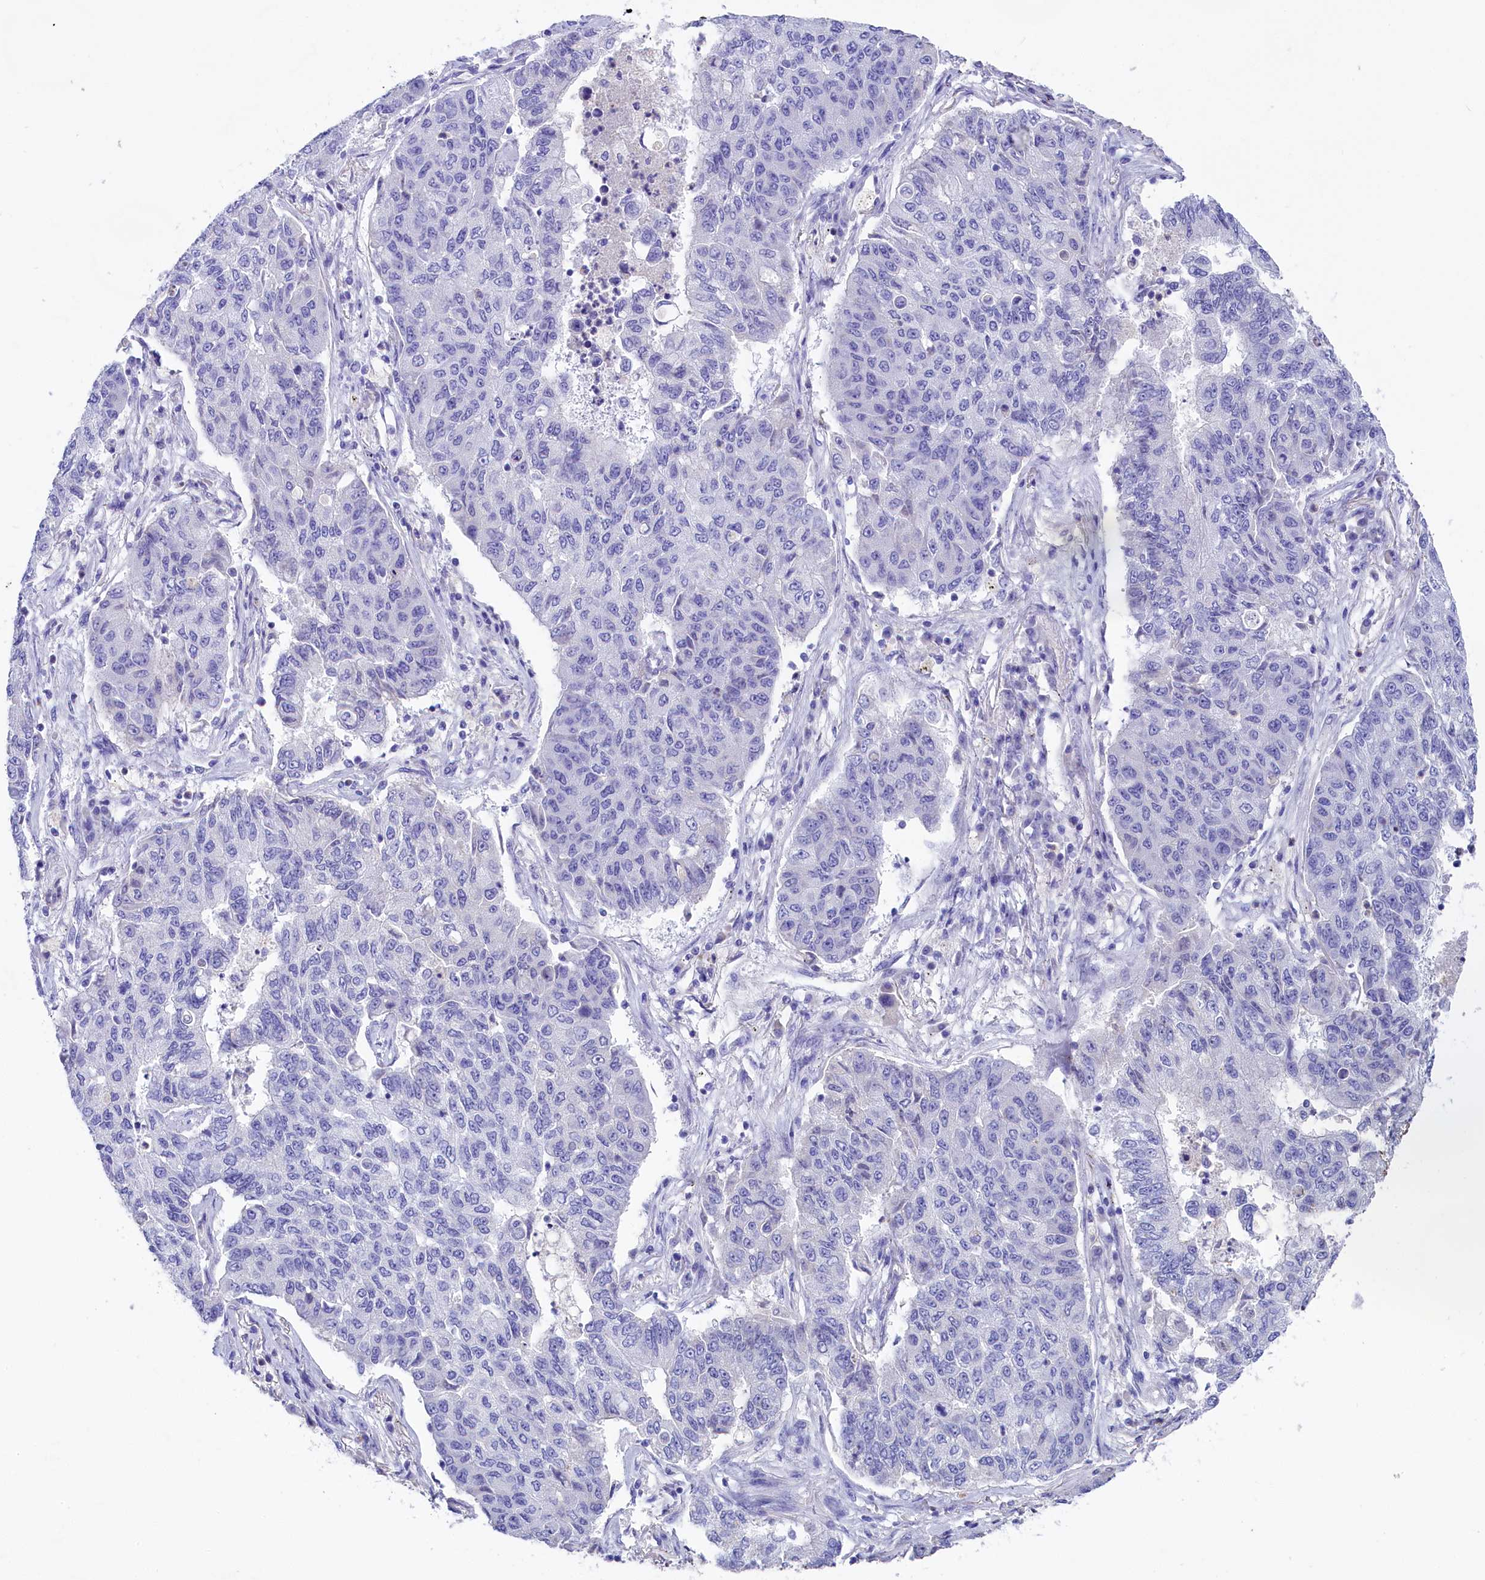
{"staining": {"intensity": "negative", "quantity": "none", "location": "none"}, "tissue": "lung cancer", "cell_type": "Tumor cells", "image_type": "cancer", "snomed": [{"axis": "morphology", "description": "Squamous cell carcinoma, NOS"}, {"axis": "topography", "description": "Lung"}], "caption": "An immunohistochemistry (IHC) micrograph of squamous cell carcinoma (lung) is shown. There is no staining in tumor cells of squamous cell carcinoma (lung). (Brightfield microscopy of DAB (3,3'-diaminobenzidine) immunohistochemistry at high magnification).", "gene": "SULT2A1", "patient": {"sex": "male", "age": 74}}